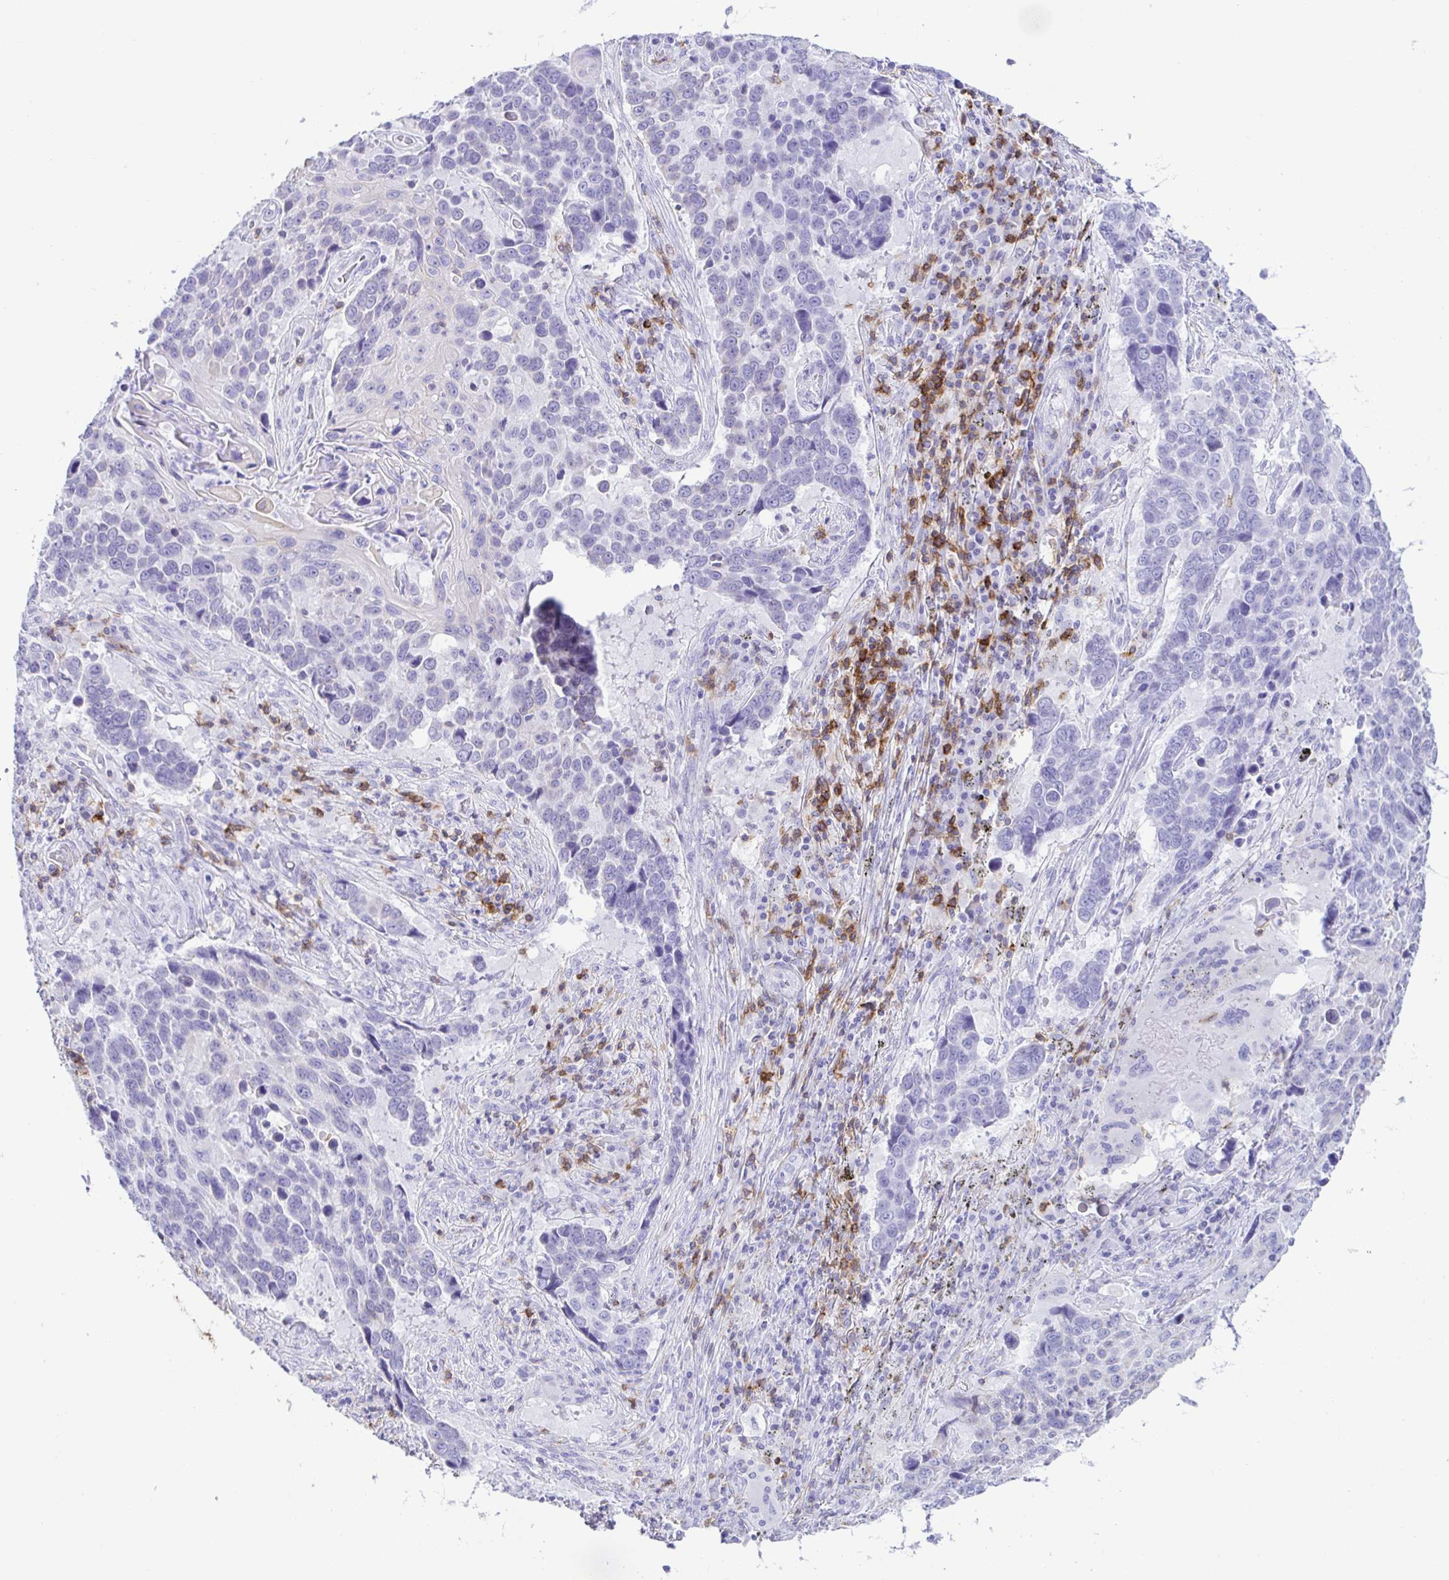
{"staining": {"intensity": "negative", "quantity": "none", "location": "none"}, "tissue": "lung cancer", "cell_type": "Tumor cells", "image_type": "cancer", "snomed": [{"axis": "morphology", "description": "Squamous cell carcinoma, NOS"}, {"axis": "topography", "description": "Lung"}], "caption": "The image exhibits no significant positivity in tumor cells of lung cancer (squamous cell carcinoma).", "gene": "CD5", "patient": {"sex": "male", "age": 68}}